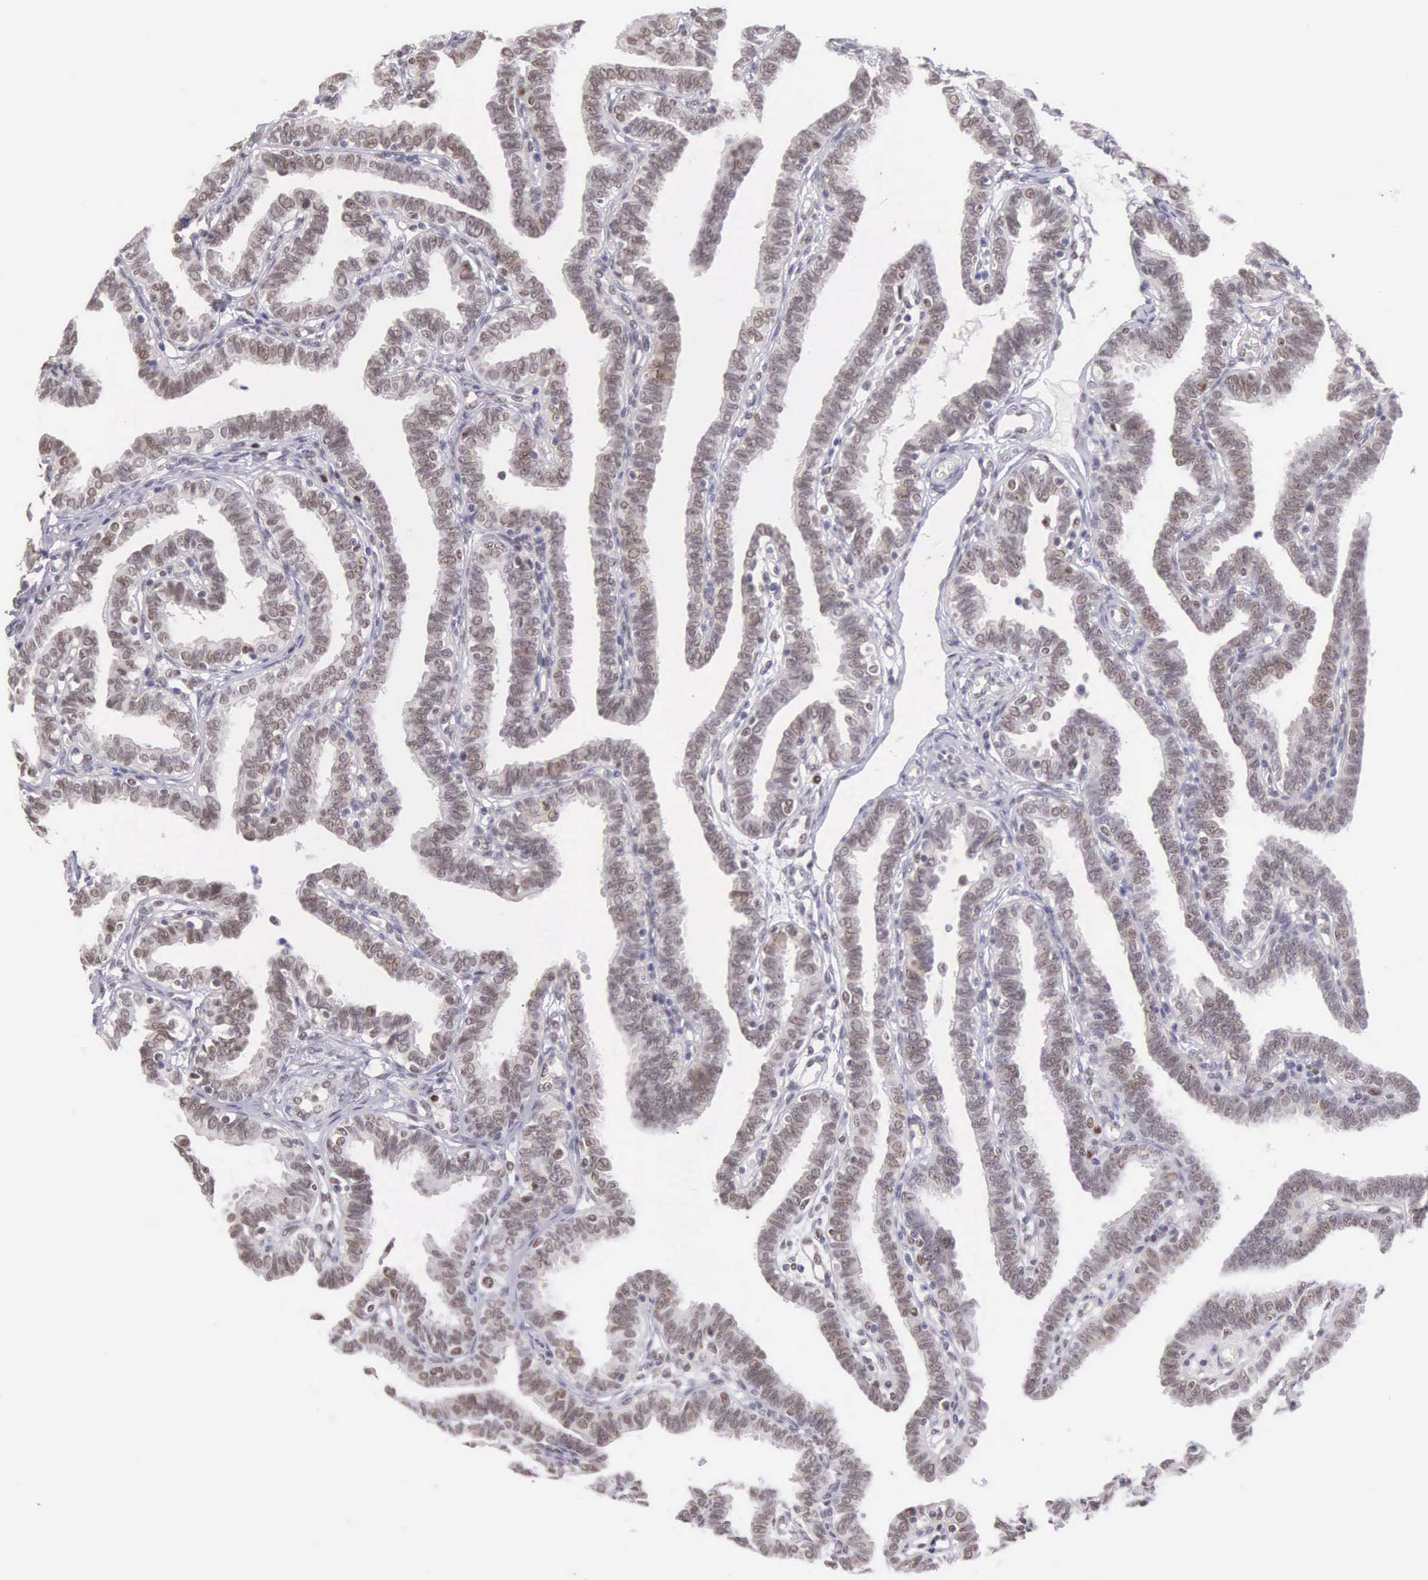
{"staining": {"intensity": "moderate", "quantity": ">75%", "location": "nuclear"}, "tissue": "fallopian tube", "cell_type": "Glandular cells", "image_type": "normal", "snomed": [{"axis": "morphology", "description": "Normal tissue, NOS"}, {"axis": "topography", "description": "Fallopian tube"}], "caption": "Protein staining of benign fallopian tube exhibits moderate nuclear expression in about >75% of glandular cells. Using DAB (brown) and hematoxylin (blue) stains, captured at high magnification using brightfield microscopy.", "gene": "CCDC117", "patient": {"sex": "female", "age": 41}}